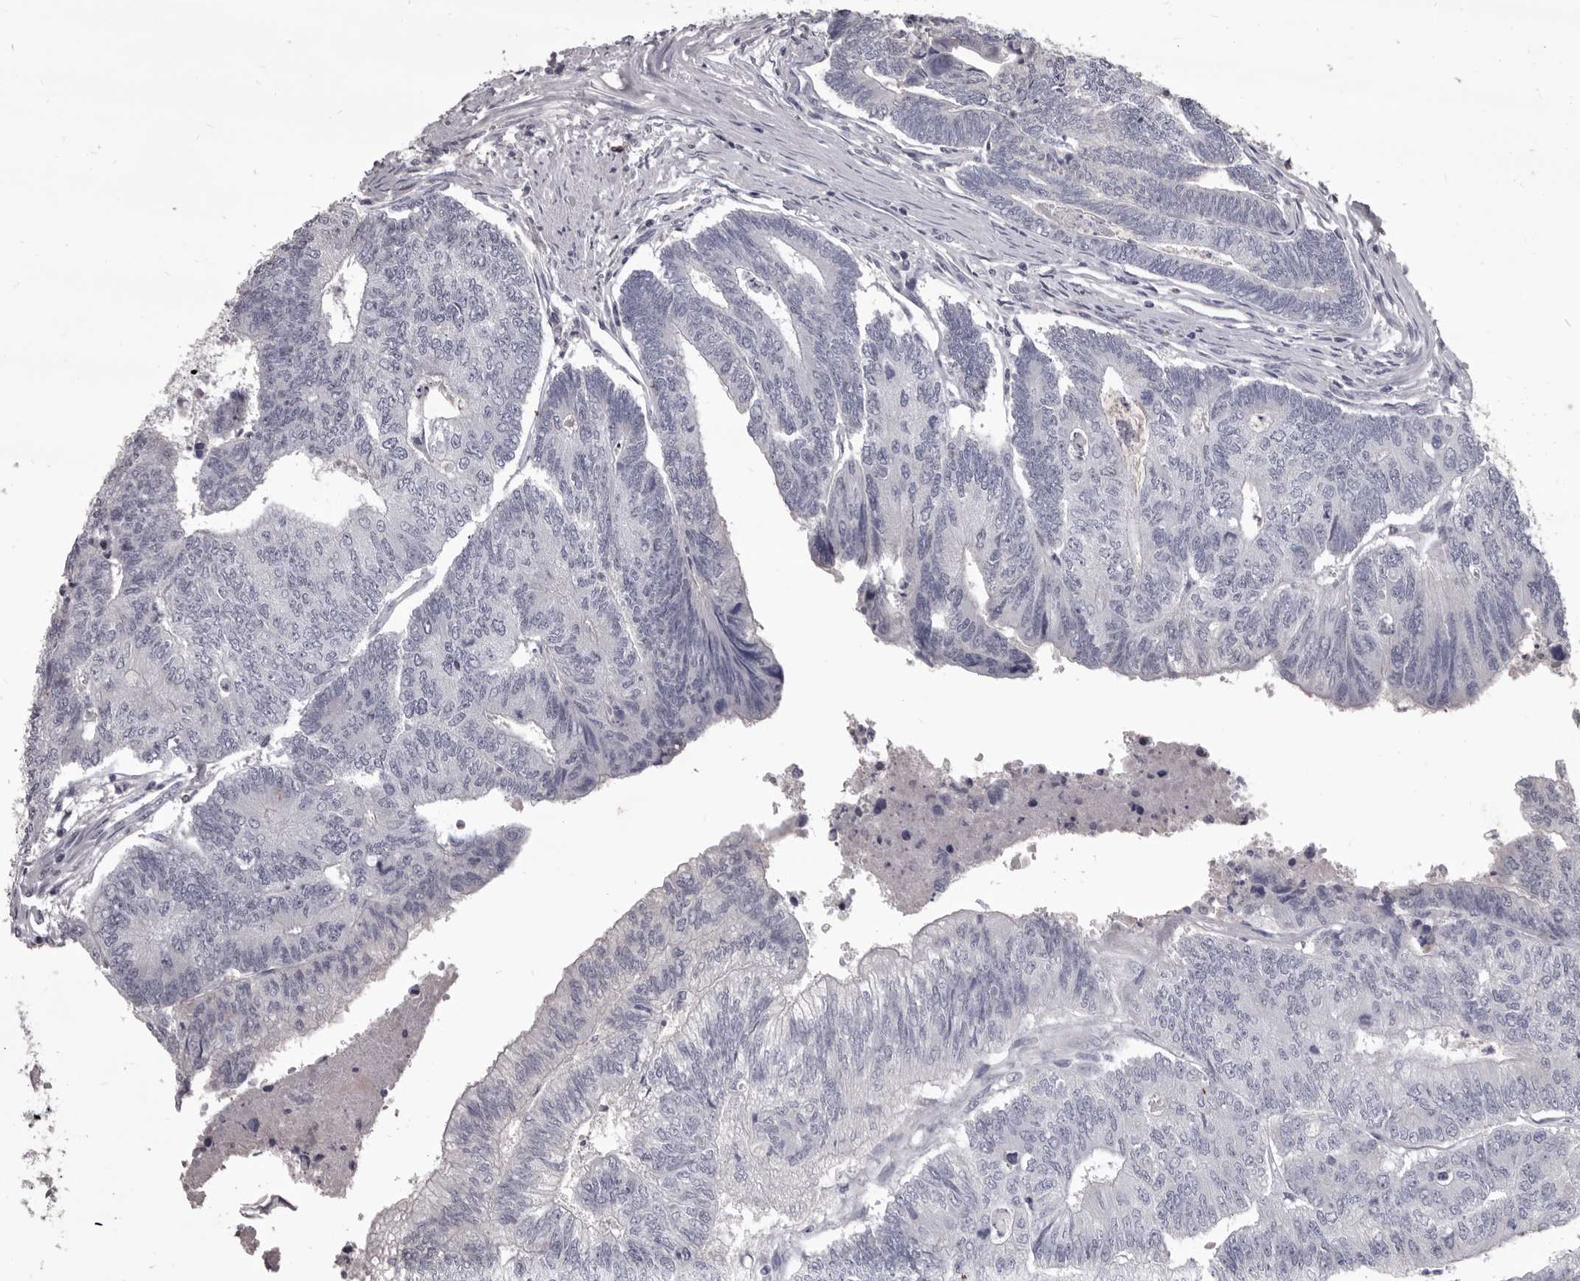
{"staining": {"intensity": "negative", "quantity": "none", "location": "none"}, "tissue": "colorectal cancer", "cell_type": "Tumor cells", "image_type": "cancer", "snomed": [{"axis": "morphology", "description": "Adenocarcinoma, NOS"}, {"axis": "topography", "description": "Colon"}], "caption": "This is a histopathology image of IHC staining of colorectal adenocarcinoma, which shows no expression in tumor cells. Brightfield microscopy of immunohistochemistry (IHC) stained with DAB (3,3'-diaminobenzidine) (brown) and hematoxylin (blue), captured at high magnification.", "gene": "GZMH", "patient": {"sex": "female", "age": 67}}